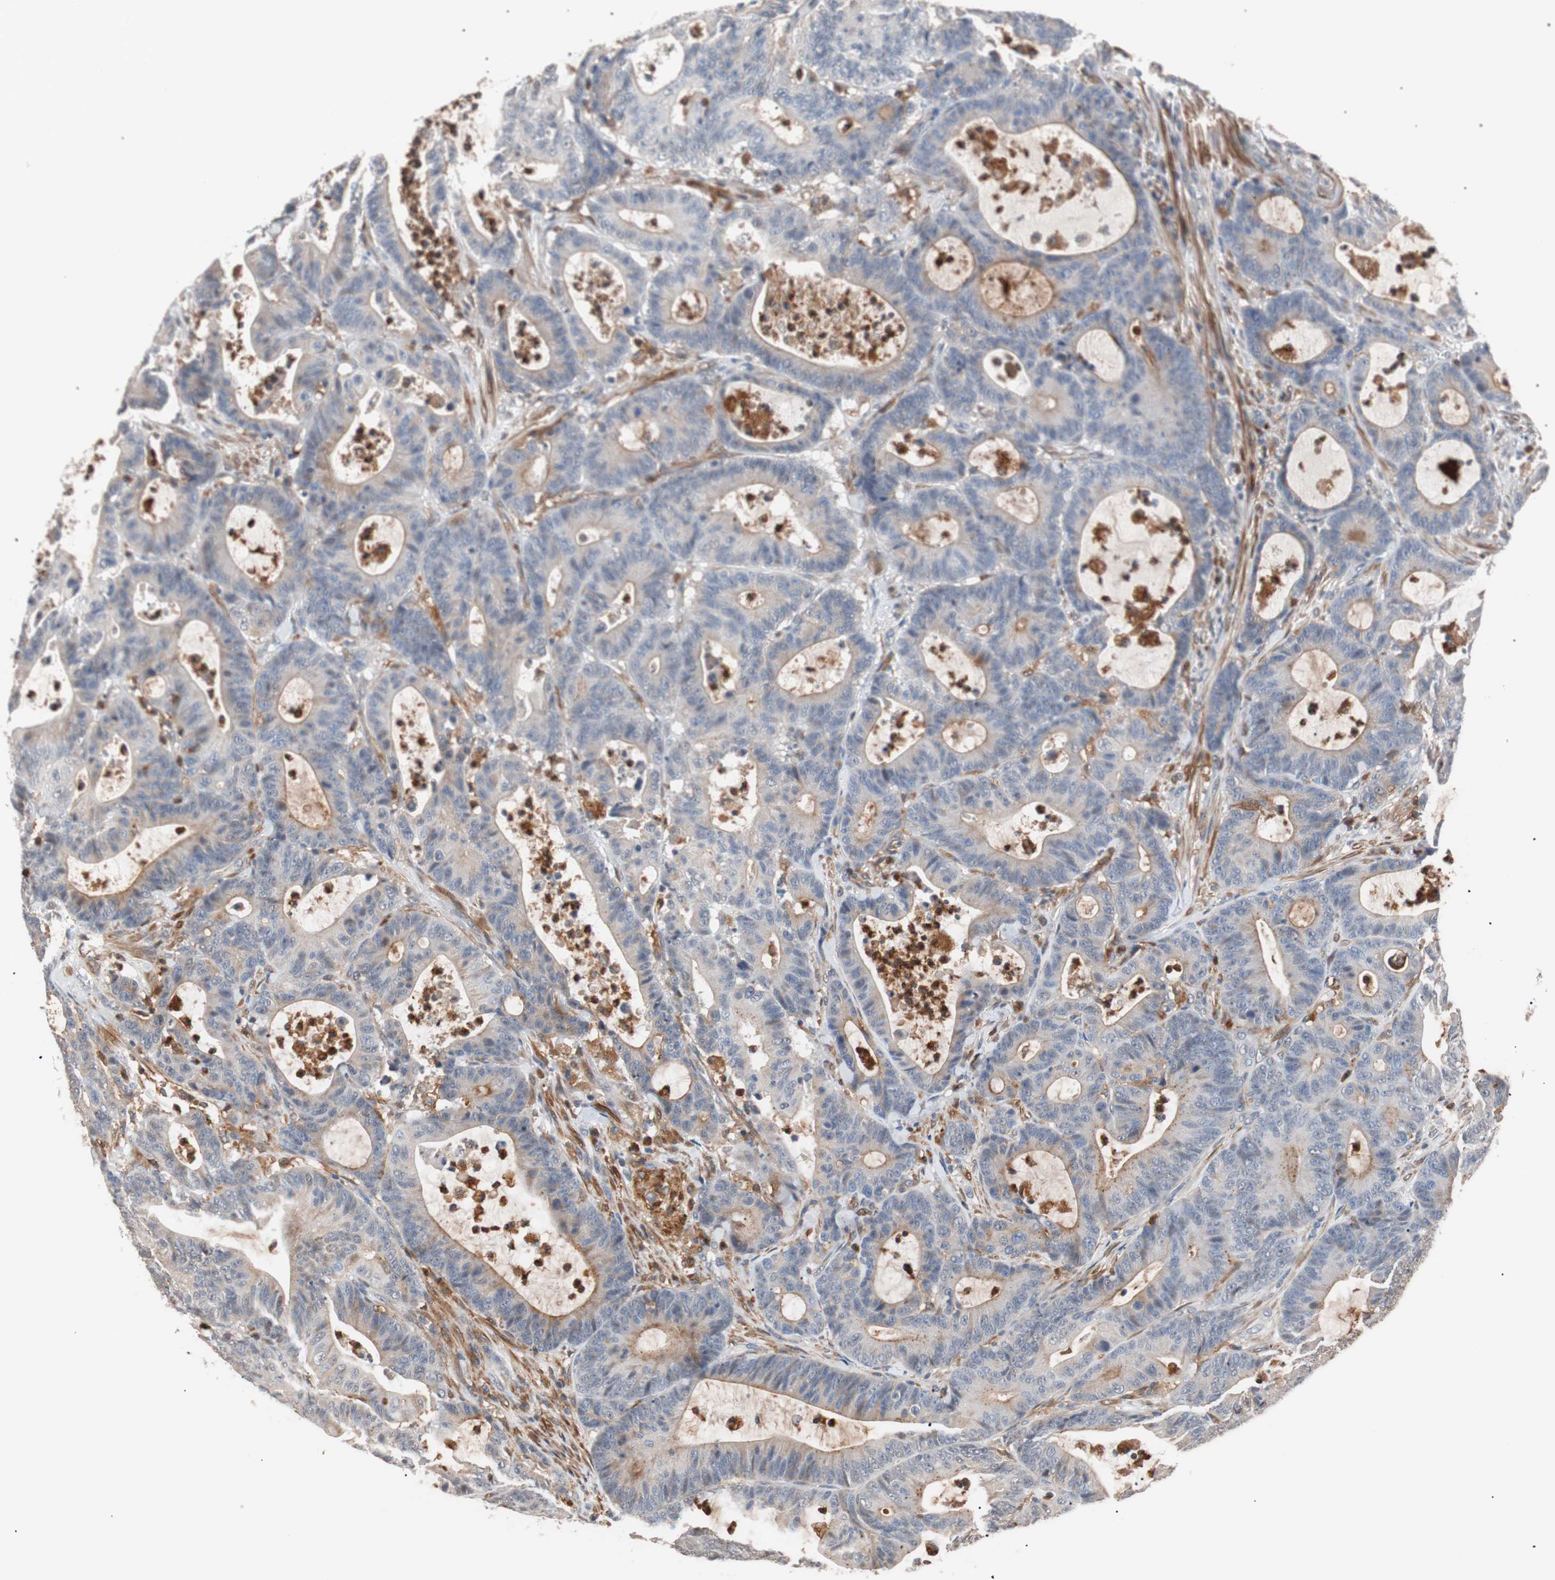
{"staining": {"intensity": "weak", "quantity": "<25%", "location": "cytoplasmic/membranous"}, "tissue": "colorectal cancer", "cell_type": "Tumor cells", "image_type": "cancer", "snomed": [{"axis": "morphology", "description": "Adenocarcinoma, NOS"}, {"axis": "topography", "description": "Colon"}], "caption": "The immunohistochemistry (IHC) micrograph has no significant expression in tumor cells of adenocarcinoma (colorectal) tissue.", "gene": "LITAF", "patient": {"sex": "female", "age": 84}}